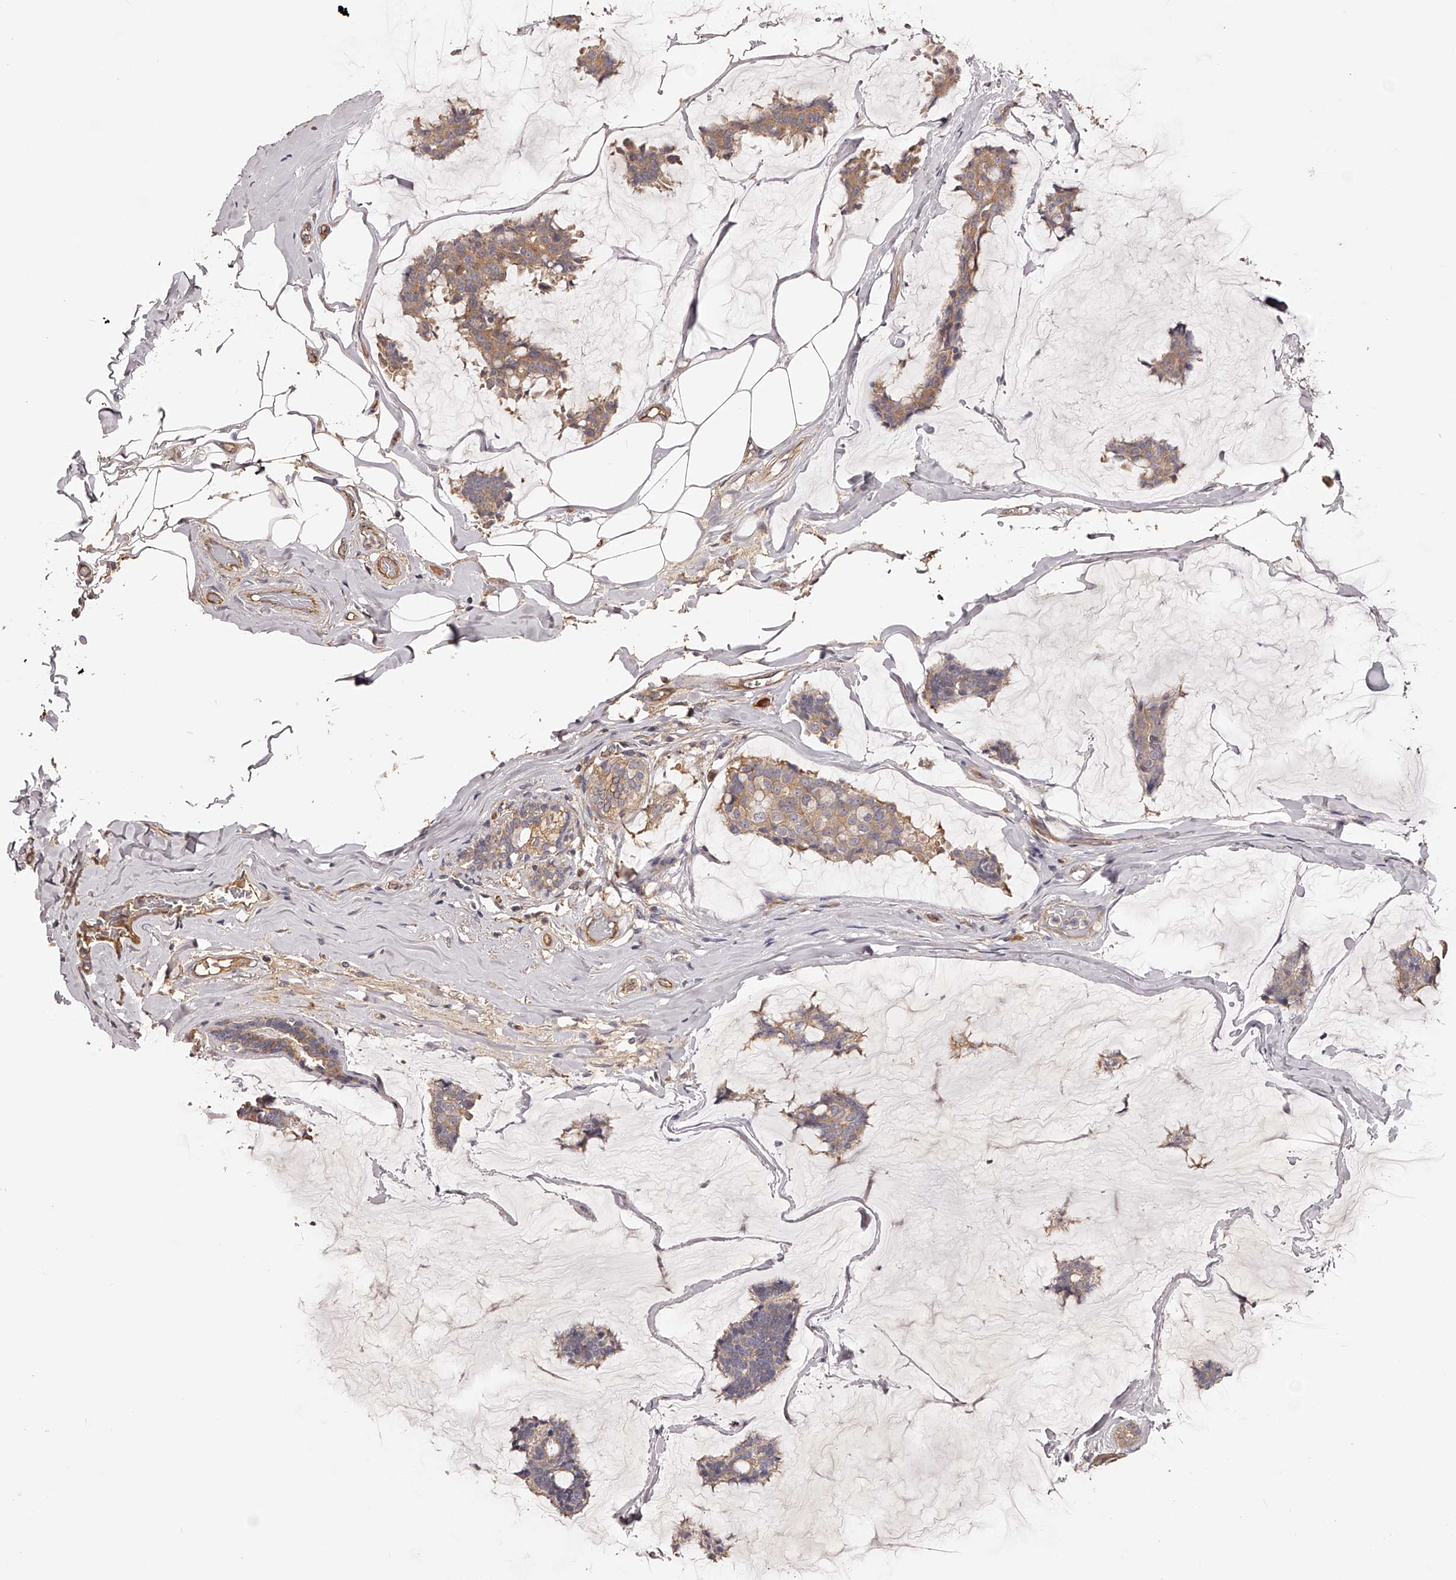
{"staining": {"intensity": "weak", "quantity": ">75%", "location": "cytoplasmic/membranous"}, "tissue": "breast cancer", "cell_type": "Tumor cells", "image_type": "cancer", "snomed": [{"axis": "morphology", "description": "Duct carcinoma"}, {"axis": "topography", "description": "Breast"}], "caption": "Protein staining of breast cancer (invasive ductal carcinoma) tissue reveals weak cytoplasmic/membranous expression in approximately >75% of tumor cells.", "gene": "LTV1", "patient": {"sex": "female", "age": 93}}